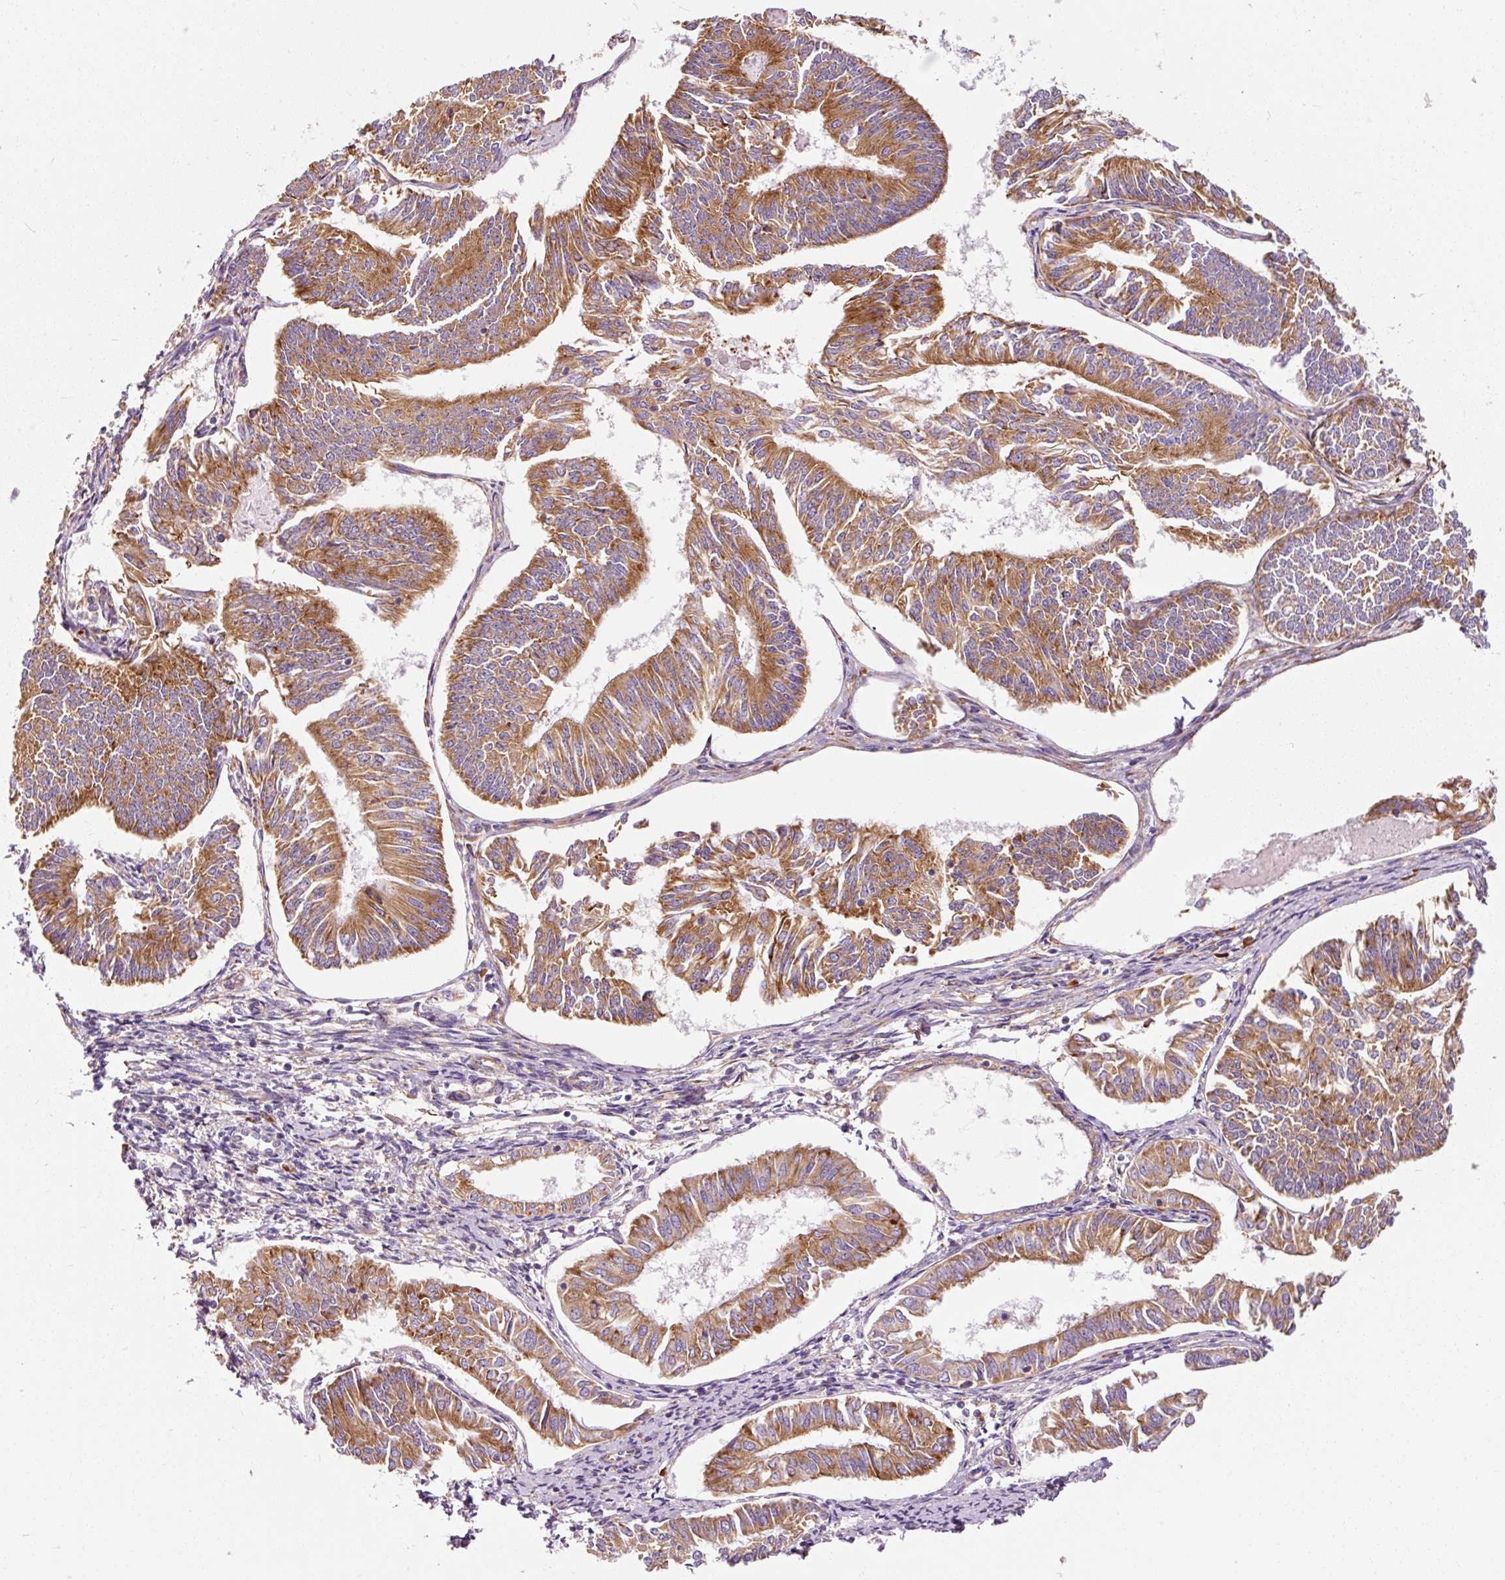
{"staining": {"intensity": "strong", "quantity": ">75%", "location": "cytoplasmic/membranous"}, "tissue": "endometrial cancer", "cell_type": "Tumor cells", "image_type": "cancer", "snomed": [{"axis": "morphology", "description": "Adenocarcinoma, NOS"}, {"axis": "topography", "description": "Endometrium"}], "caption": "A high-resolution image shows immunohistochemistry staining of adenocarcinoma (endometrial), which demonstrates strong cytoplasmic/membranous staining in about >75% of tumor cells.", "gene": "RPL10A", "patient": {"sex": "female", "age": 58}}